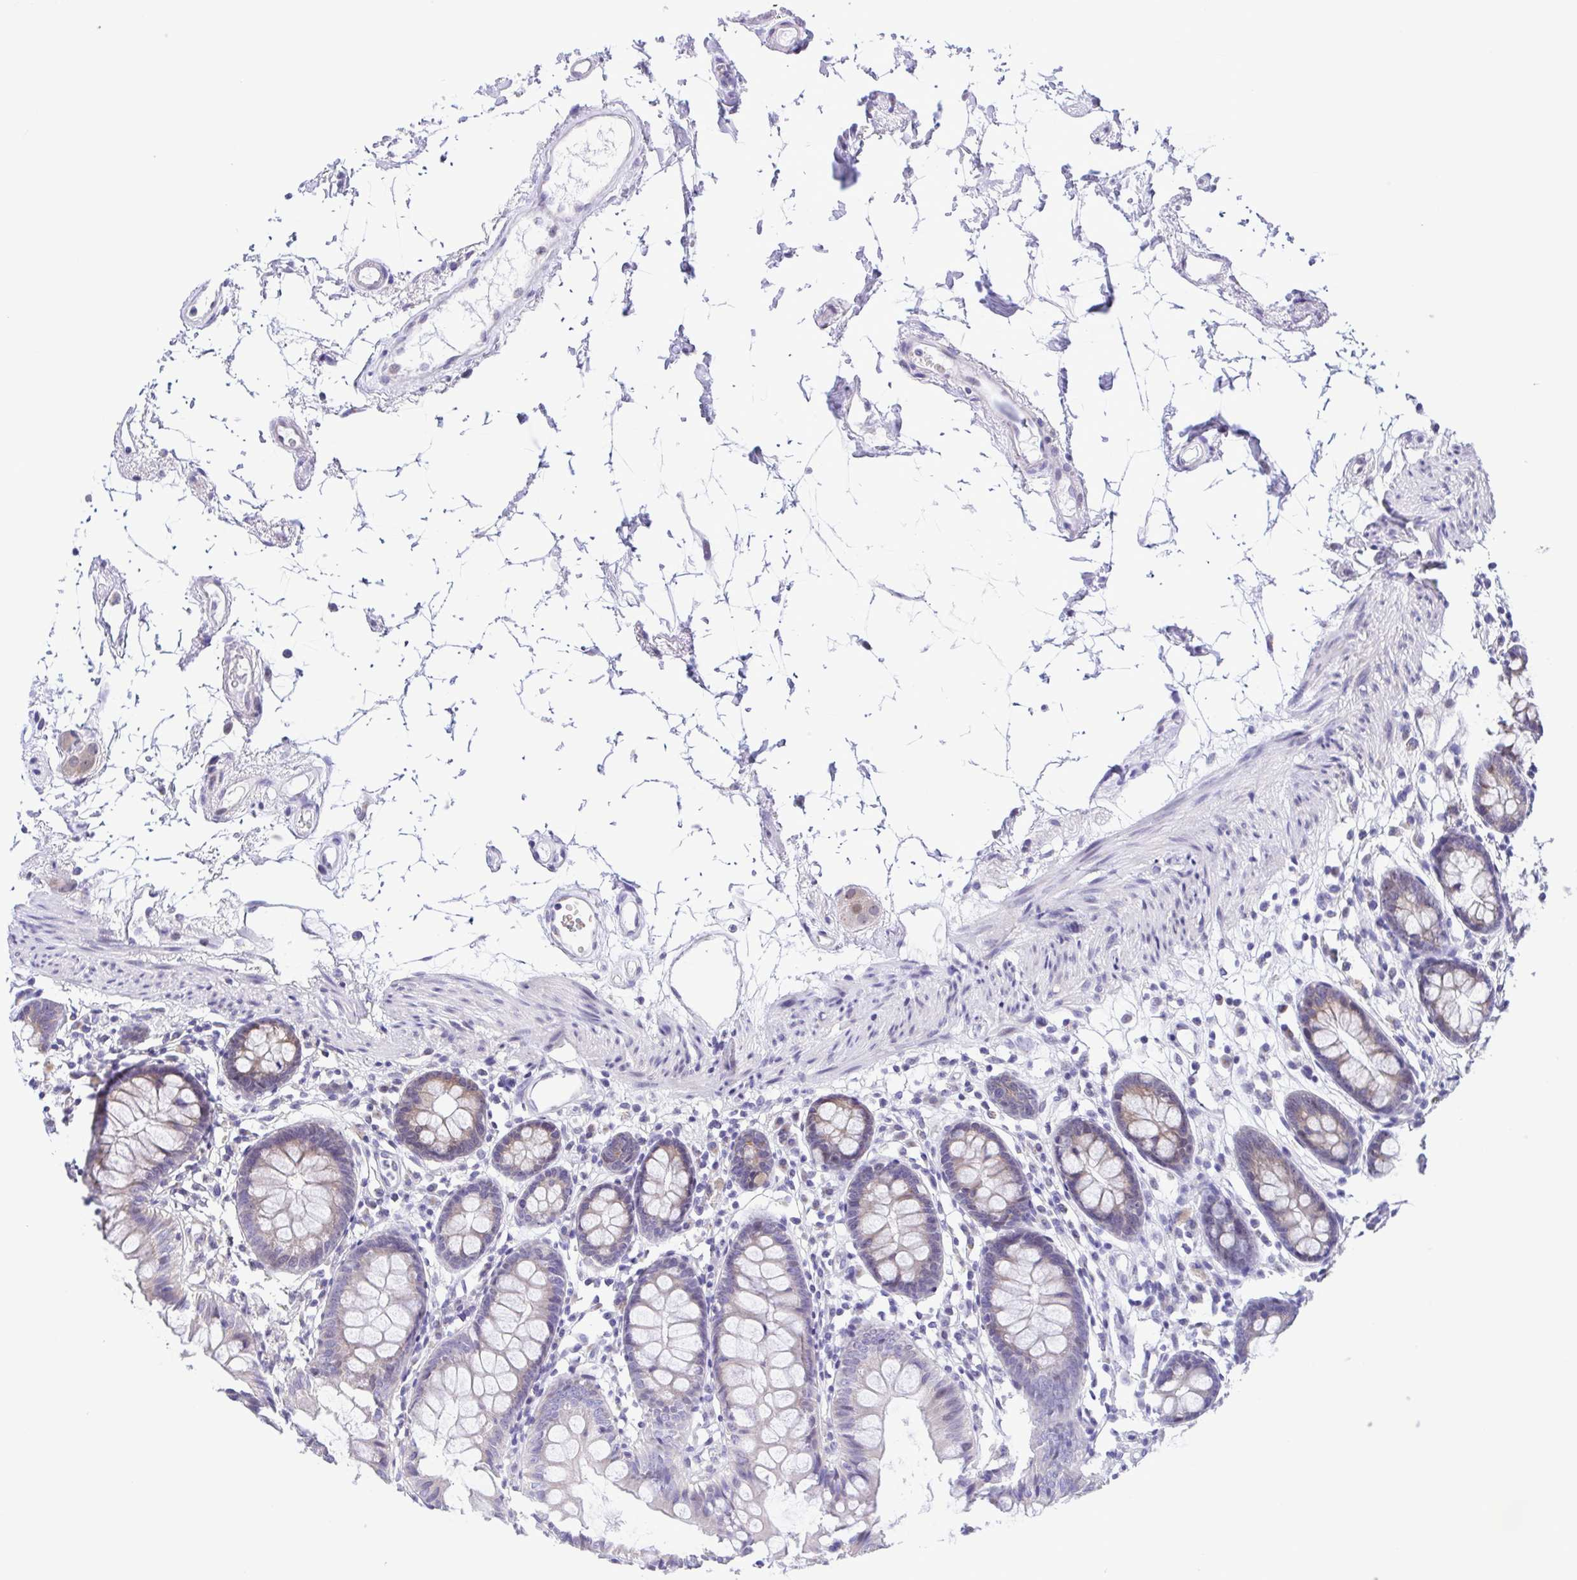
{"staining": {"intensity": "negative", "quantity": "none", "location": "none"}, "tissue": "colon", "cell_type": "Endothelial cells", "image_type": "normal", "snomed": [{"axis": "morphology", "description": "Normal tissue, NOS"}, {"axis": "topography", "description": "Colon"}], "caption": "High magnification brightfield microscopy of benign colon stained with DAB (3,3'-diaminobenzidine) (brown) and counterstained with hematoxylin (blue): endothelial cells show no significant positivity.", "gene": "ENSG00000286022", "patient": {"sex": "female", "age": 84}}